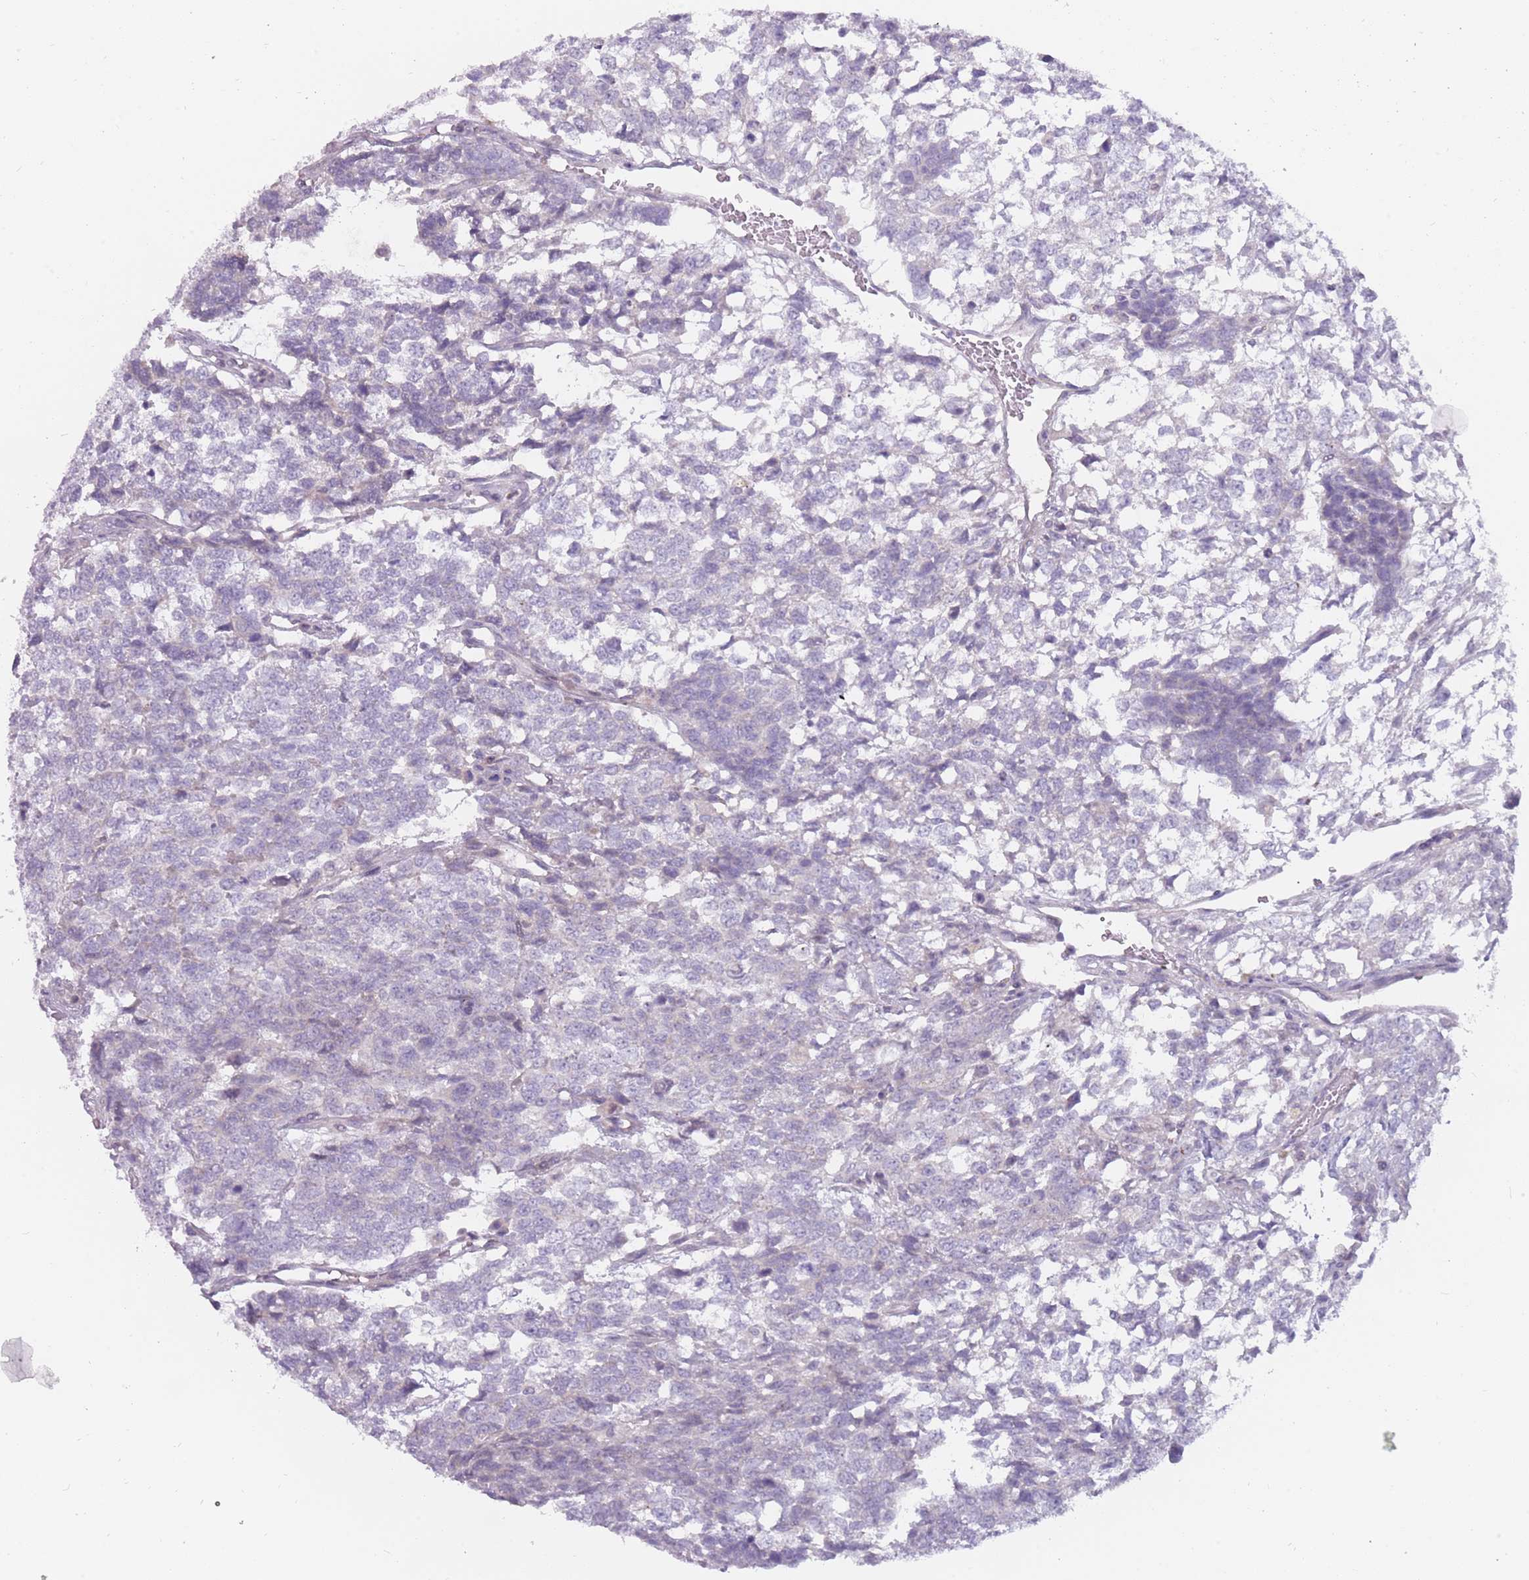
{"staining": {"intensity": "negative", "quantity": "none", "location": "none"}, "tissue": "testis cancer", "cell_type": "Tumor cells", "image_type": "cancer", "snomed": [{"axis": "morphology", "description": "Carcinoma, Embryonal, NOS"}, {"axis": "topography", "description": "Testis"}], "caption": "Immunohistochemical staining of testis cancer exhibits no significant positivity in tumor cells.", "gene": "DDX4", "patient": {"sex": "male", "age": 23}}